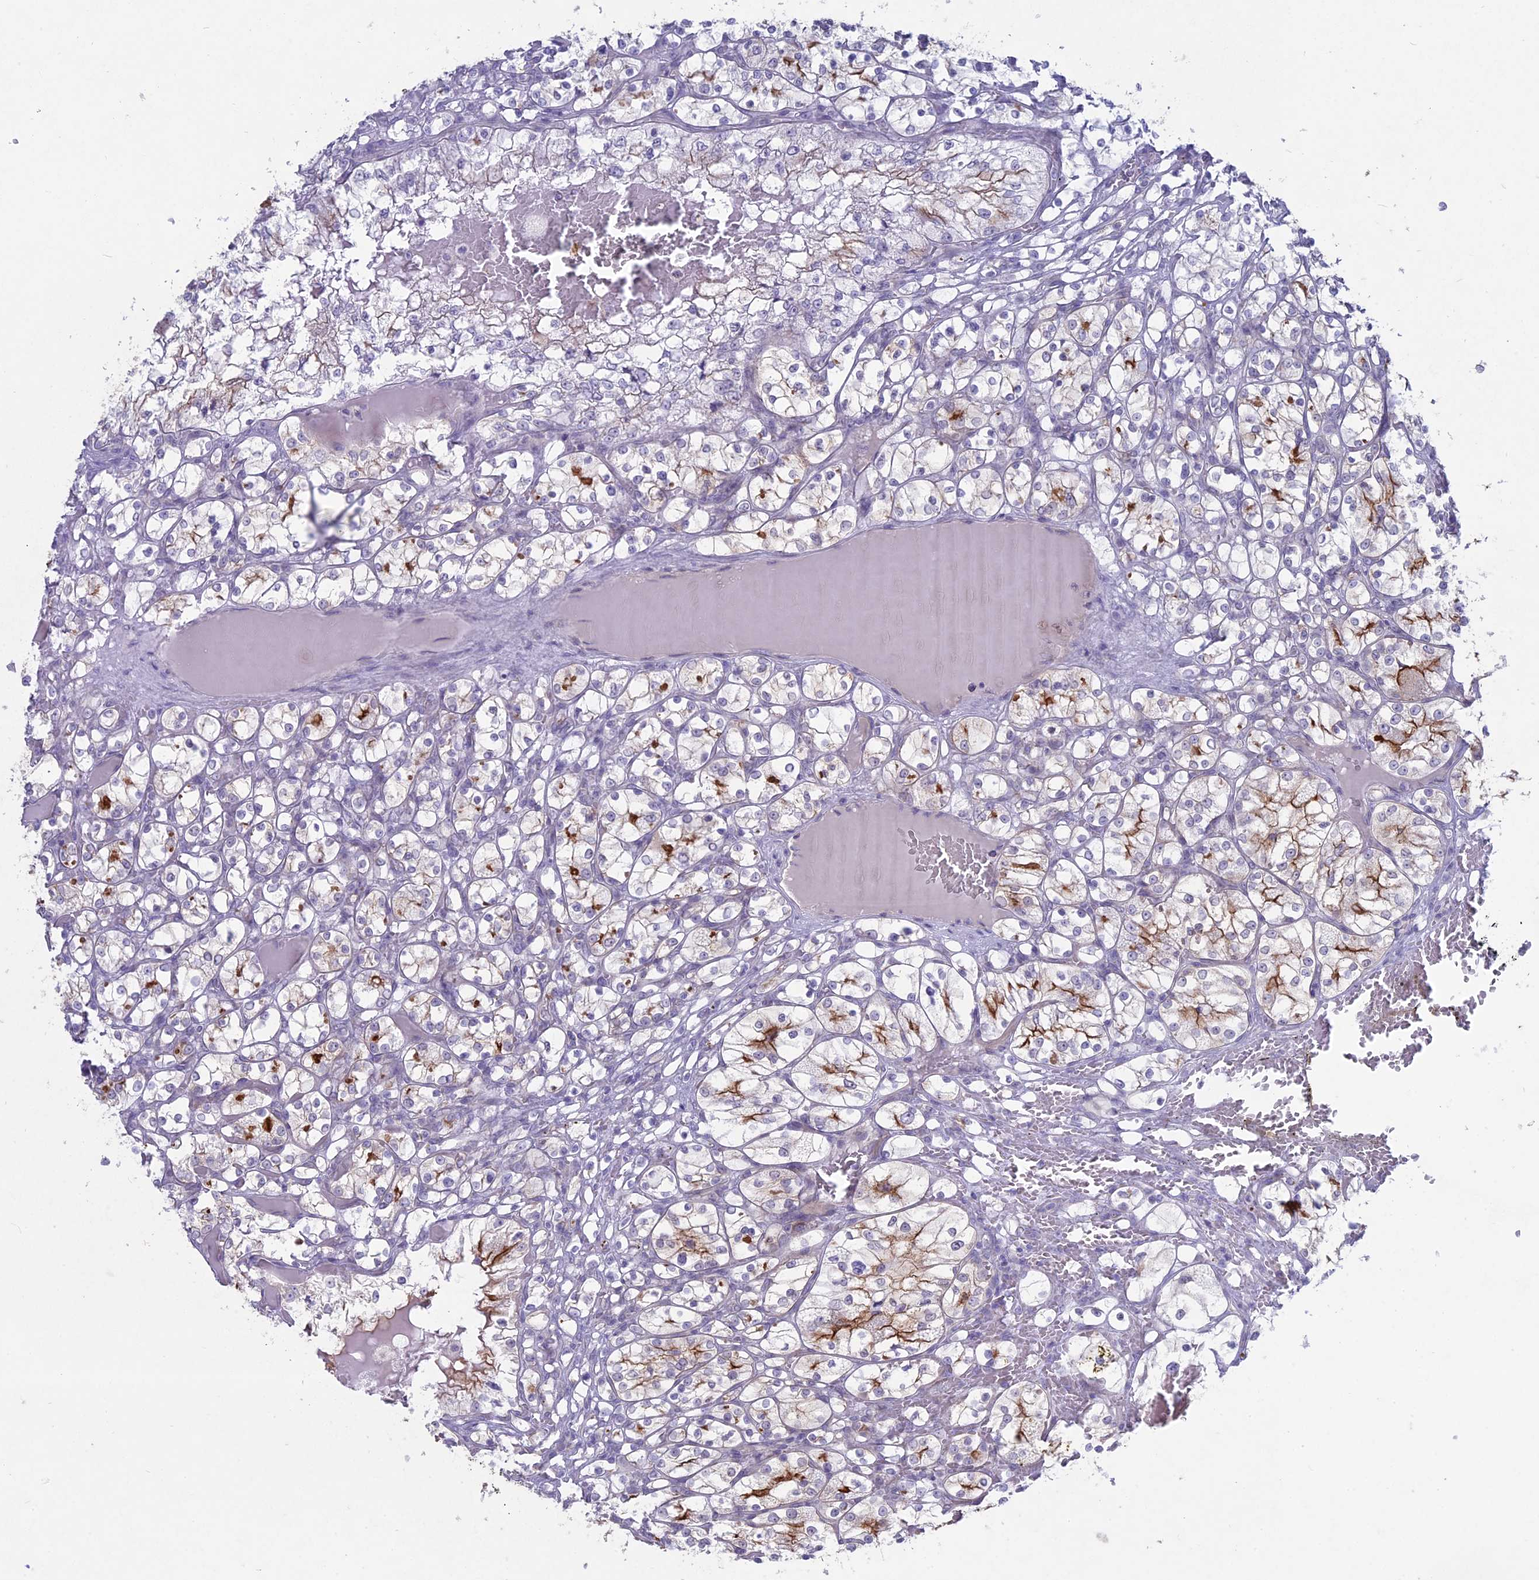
{"staining": {"intensity": "moderate", "quantity": "<25%", "location": "cytoplasmic/membranous"}, "tissue": "renal cancer", "cell_type": "Tumor cells", "image_type": "cancer", "snomed": [{"axis": "morphology", "description": "Adenocarcinoma, NOS"}, {"axis": "topography", "description": "Kidney"}], "caption": "Protein positivity by immunohistochemistry (IHC) demonstrates moderate cytoplasmic/membranous positivity in about <25% of tumor cells in renal cancer (adenocarcinoma).", "gene": "MYO5B", "patient": {"sex": "female", "age": 69}}